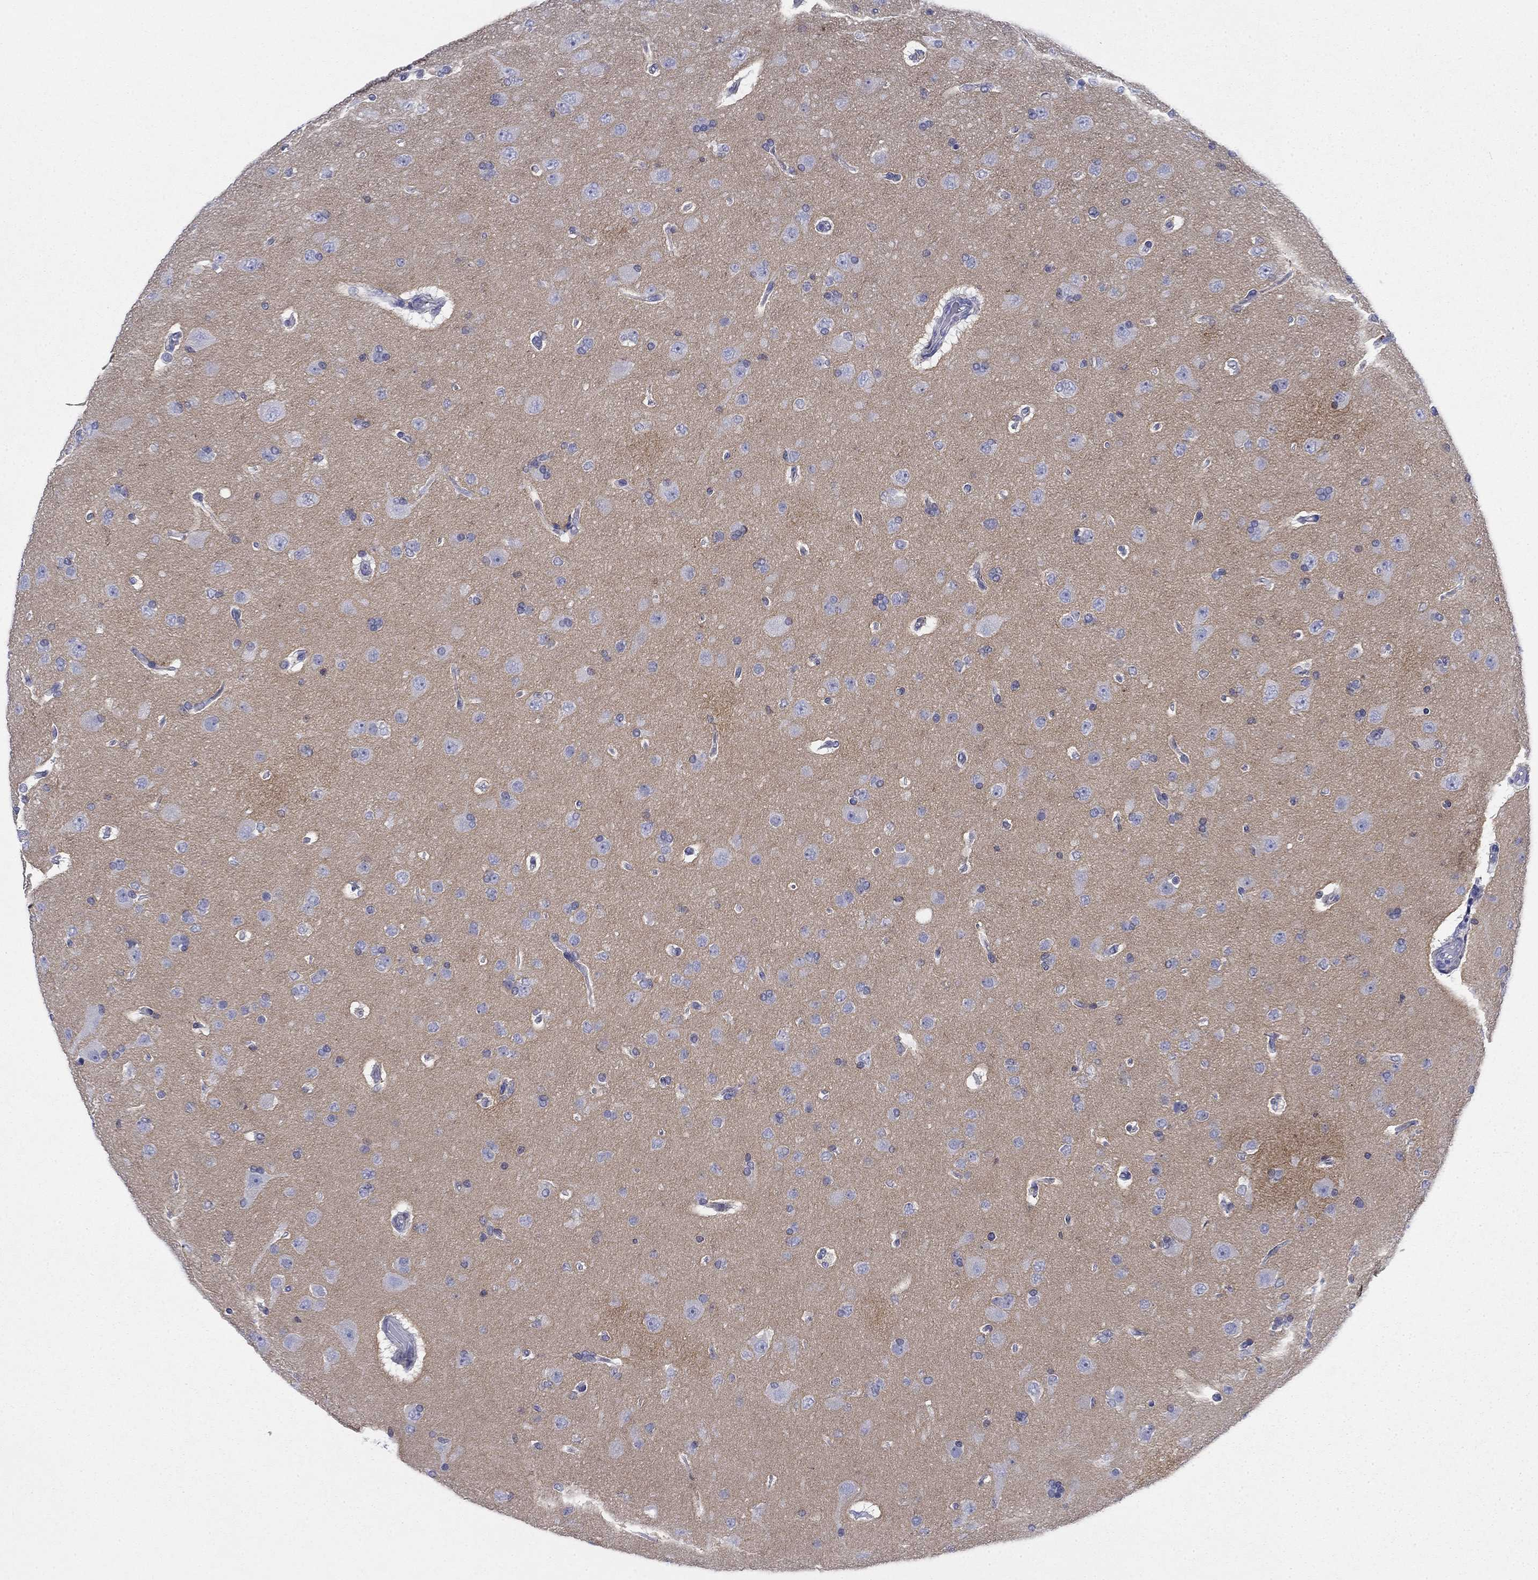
{"staining": {"intensity": "negative", "quantity": "none", "location": "none"}, "tissue": "glioma", "cell_type": "Tumor cells", "image_type": "cancer", "snomed": [{"axis": "morphology", "description": "Glioma, malignant, NOS"}, {"axis": "topography", "description": "Cerebral cortex"}], "caption": "Immunohistochemistry of human glioma displays no staining in tumor cells. The staining is performed using DAB brown chromogen with nuclei counter-stained in using hematoxylin.", "gene": "GPC1", "patient": {"sex": "male", "age": 58}}